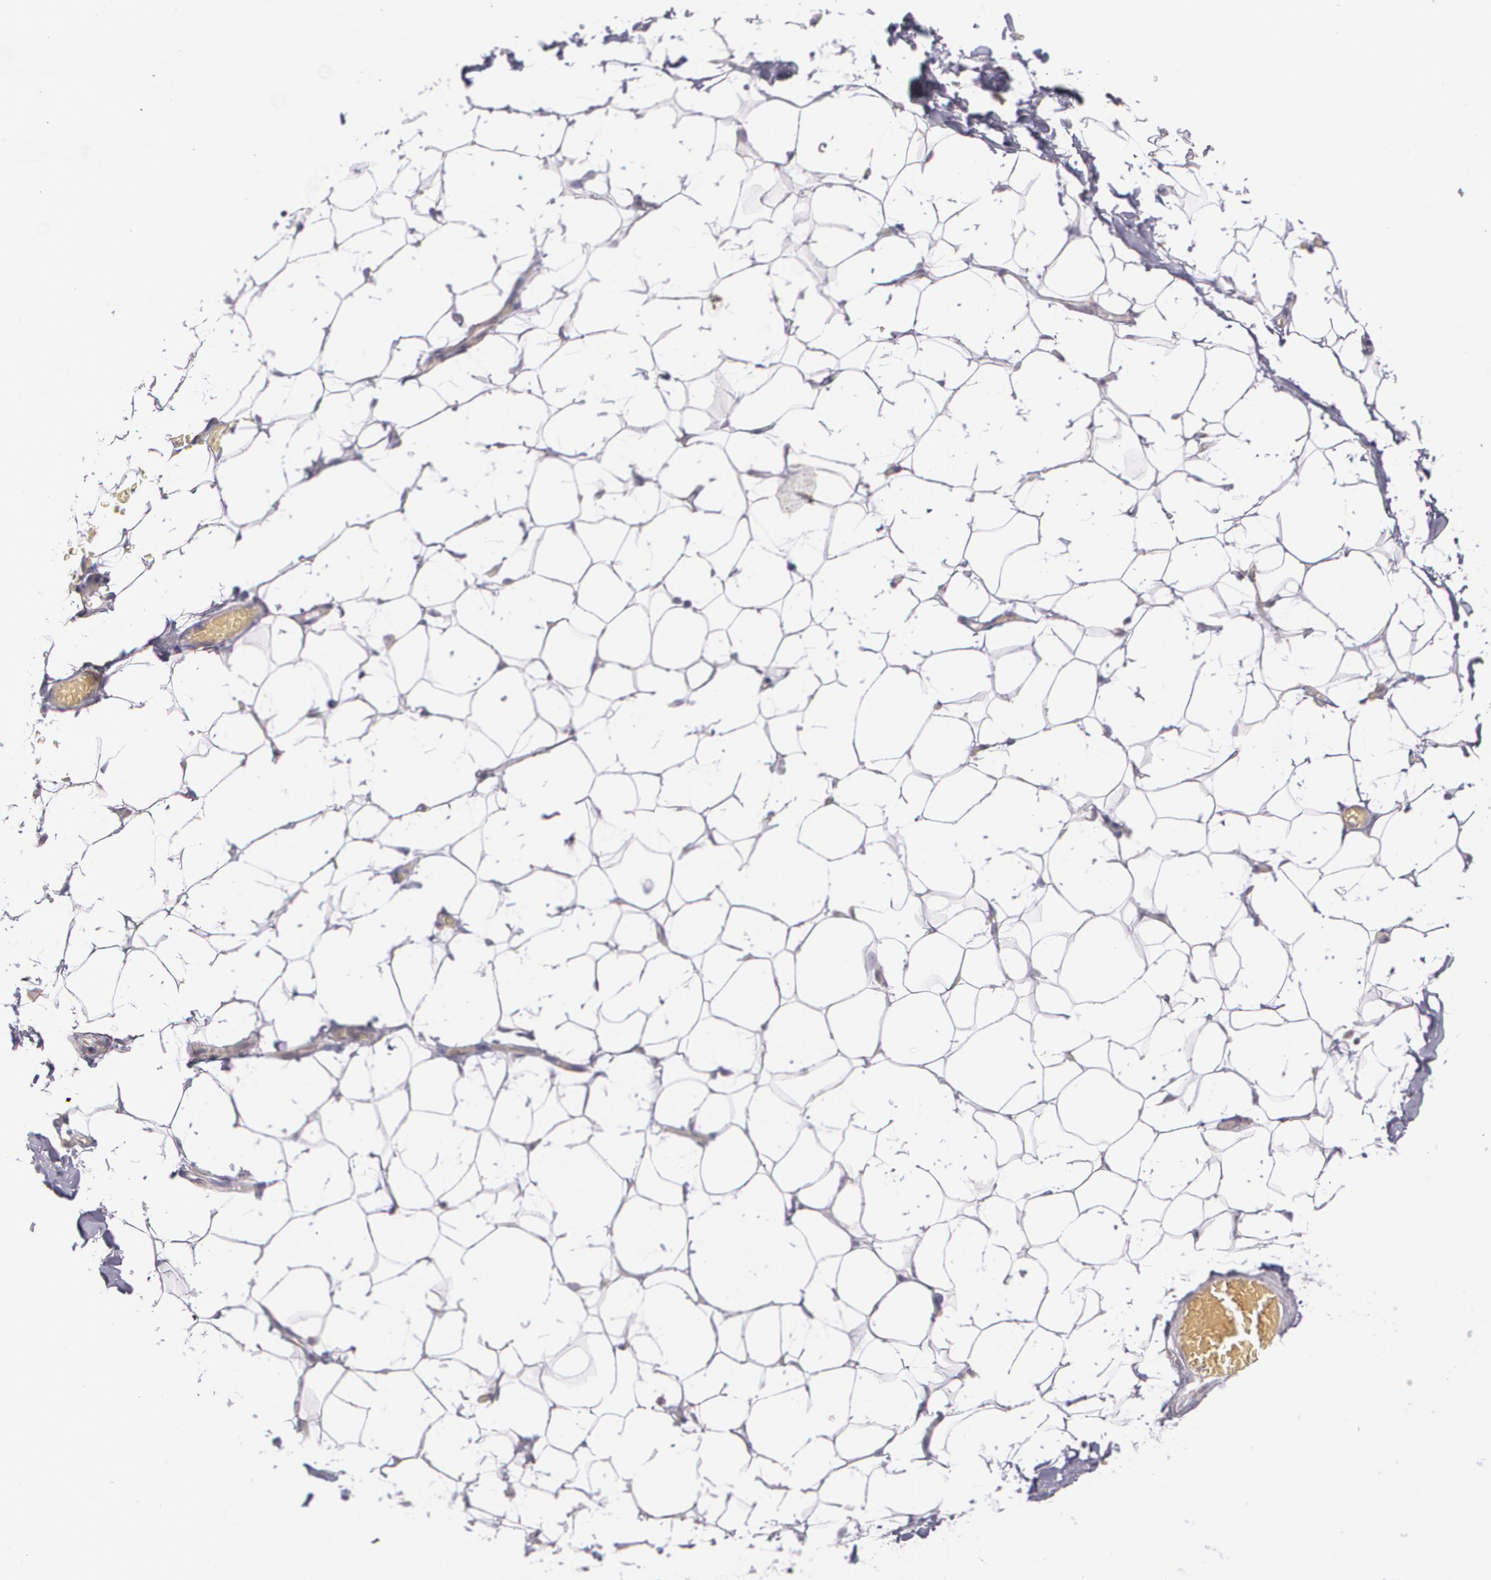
{"staining": {"intensity": "negative", "quantity": "none", "location": "none"}, "tissue": "adipose tissue", "cell_type": "Adipocytes", "image_type": "normal", "snomed": [{"axis": "morphology", "description": "Normal tissue, NOS"}, {"axis": "topography", "description": "Soft tissue"}], "caption": "DAB (3,3'-diaminobenzidine) immunohistochemical staining of unremarkable human adipose tissue demonstrates no significant expression in adipocytes.", "gene": "CCL17", "patient": {"sex": "male", "age": 26}}